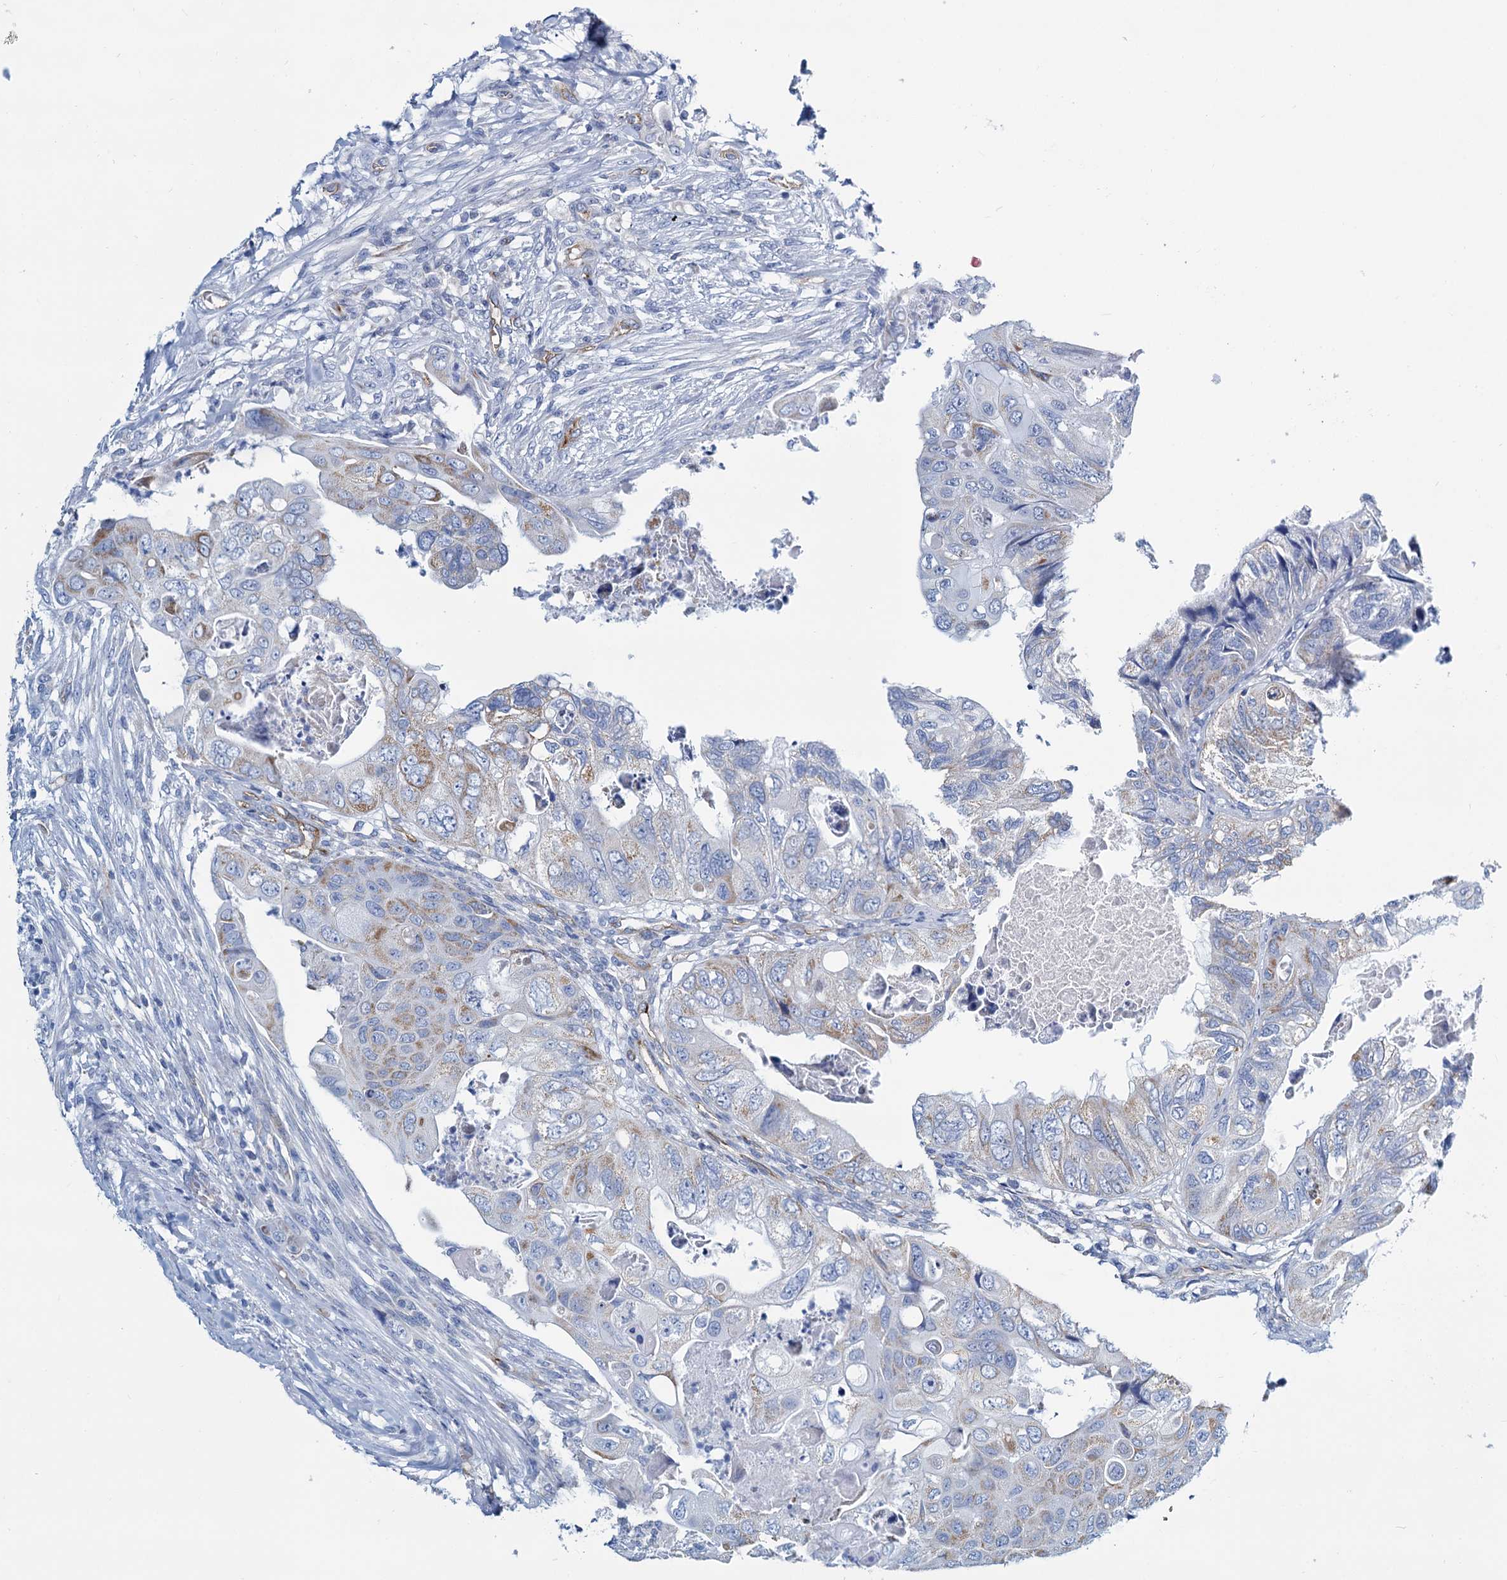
{"staining": {"intensity": "negative", "quantity": "none", "location": "none"}, "tissue": "colorectal cancer", "cell_type": "Tumor cells", "image_type": "cancer", "snomed": [{"axis": "morphology", "description": "Adenocarcinoma, NOS"}, {"axis": "topography", "description": "Rectum"}], "caption": "Tumor cells show no significant positivity in colorectal cancer.", "gene": "SLC1A3", "patient": {"sex": "male", "age": 63}}